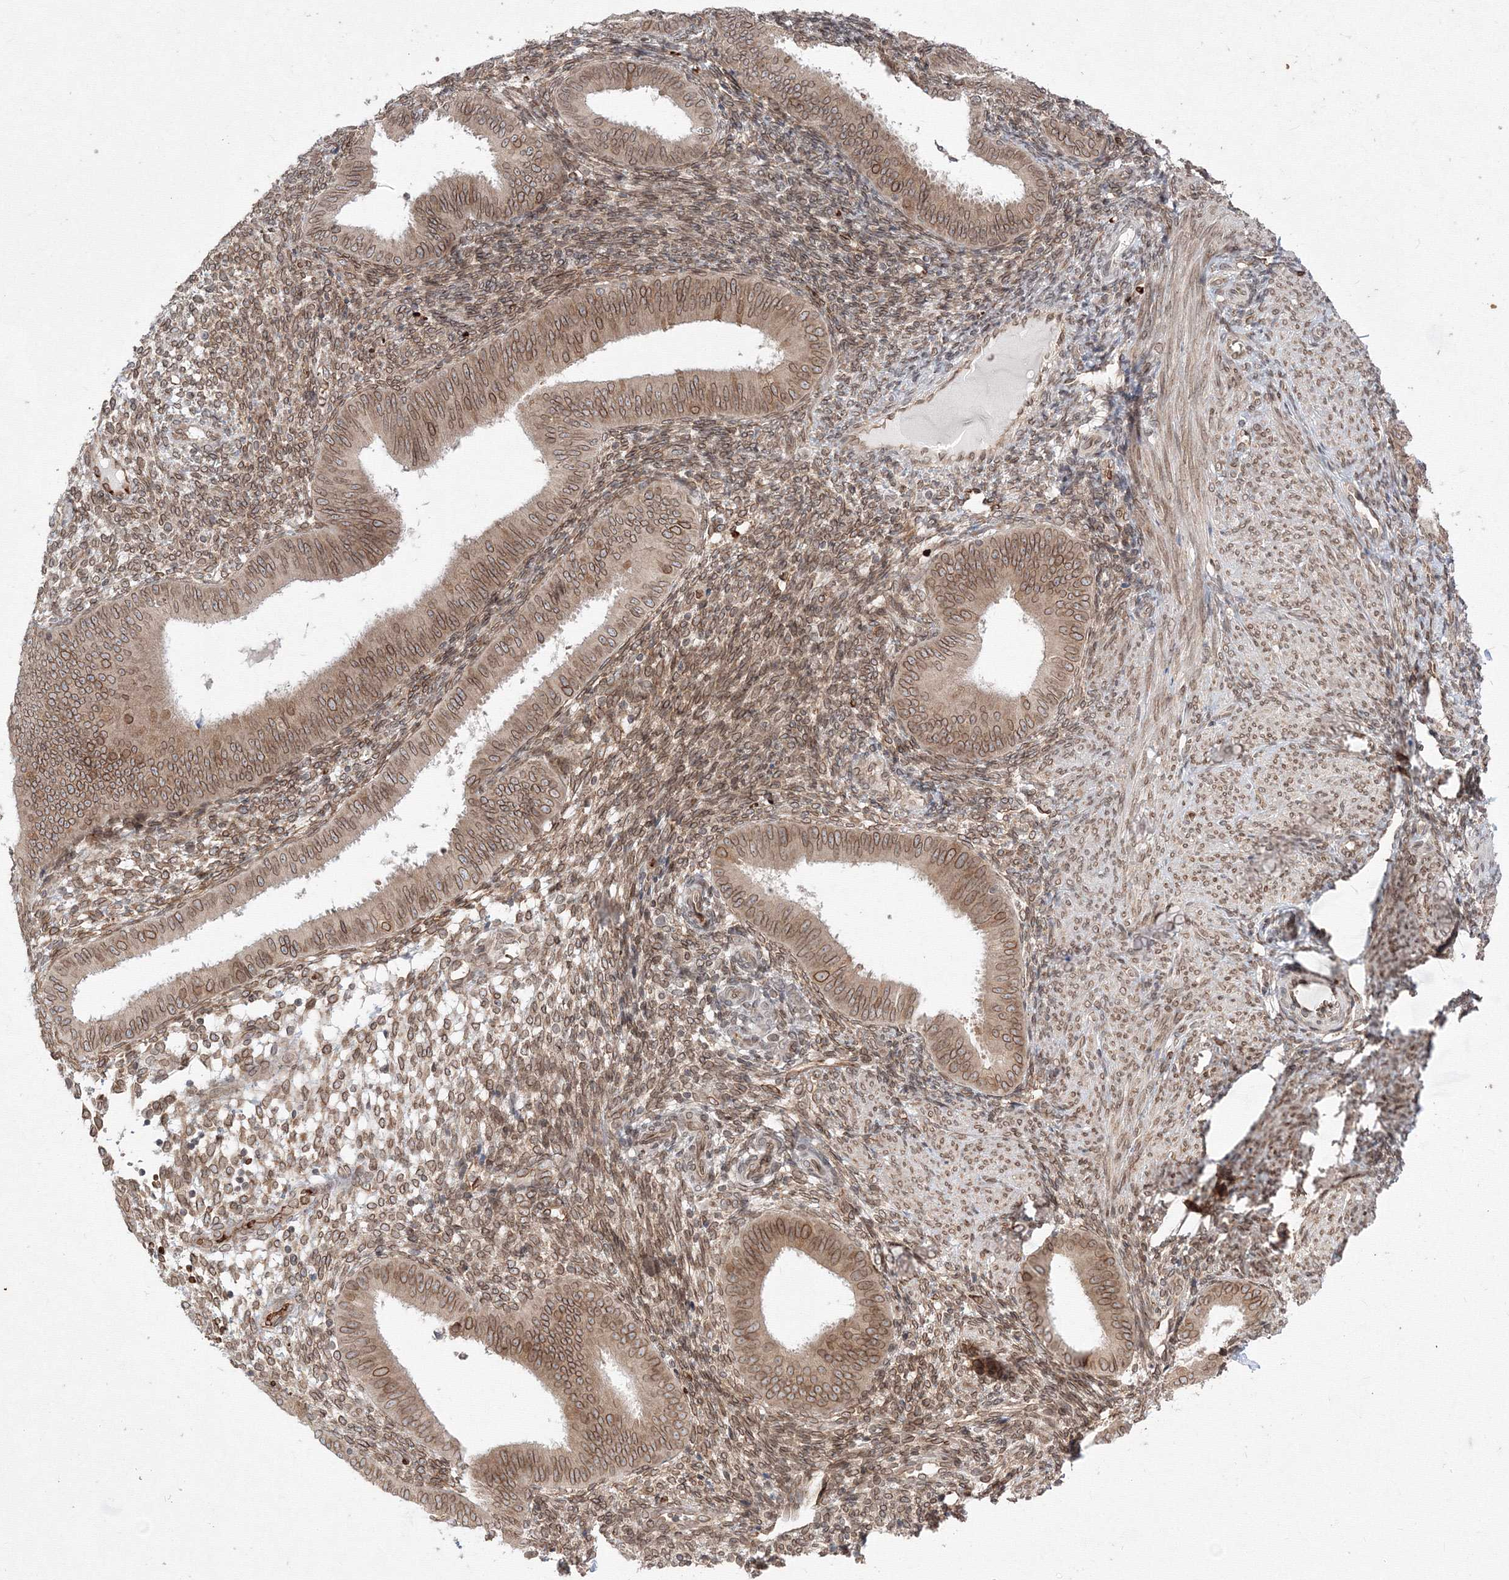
{"staining": {"intensity": "moderate", "quantity": ">75%", "location": "cytoplasmic/membranous,nuclear"}, "tissue": "endometrium", "cell_type": "Cells in endometrial stroma", "image_type": "normal", "snomed": [{"axis": "morphology", "description": "Normal tissue, NOS"}, {"axis": "topography", "description": "Uterus"}, {"axis": "topography", "description": "Endometrium"}], "caption": "Benign endometrium demonstrates moderate cytoplasmic/membranous,nuclear staining in approximately >75% of cells in endometrial stroma.", "gene": "DNAJB2", "patient": {"sex": "female", "age": 48}}